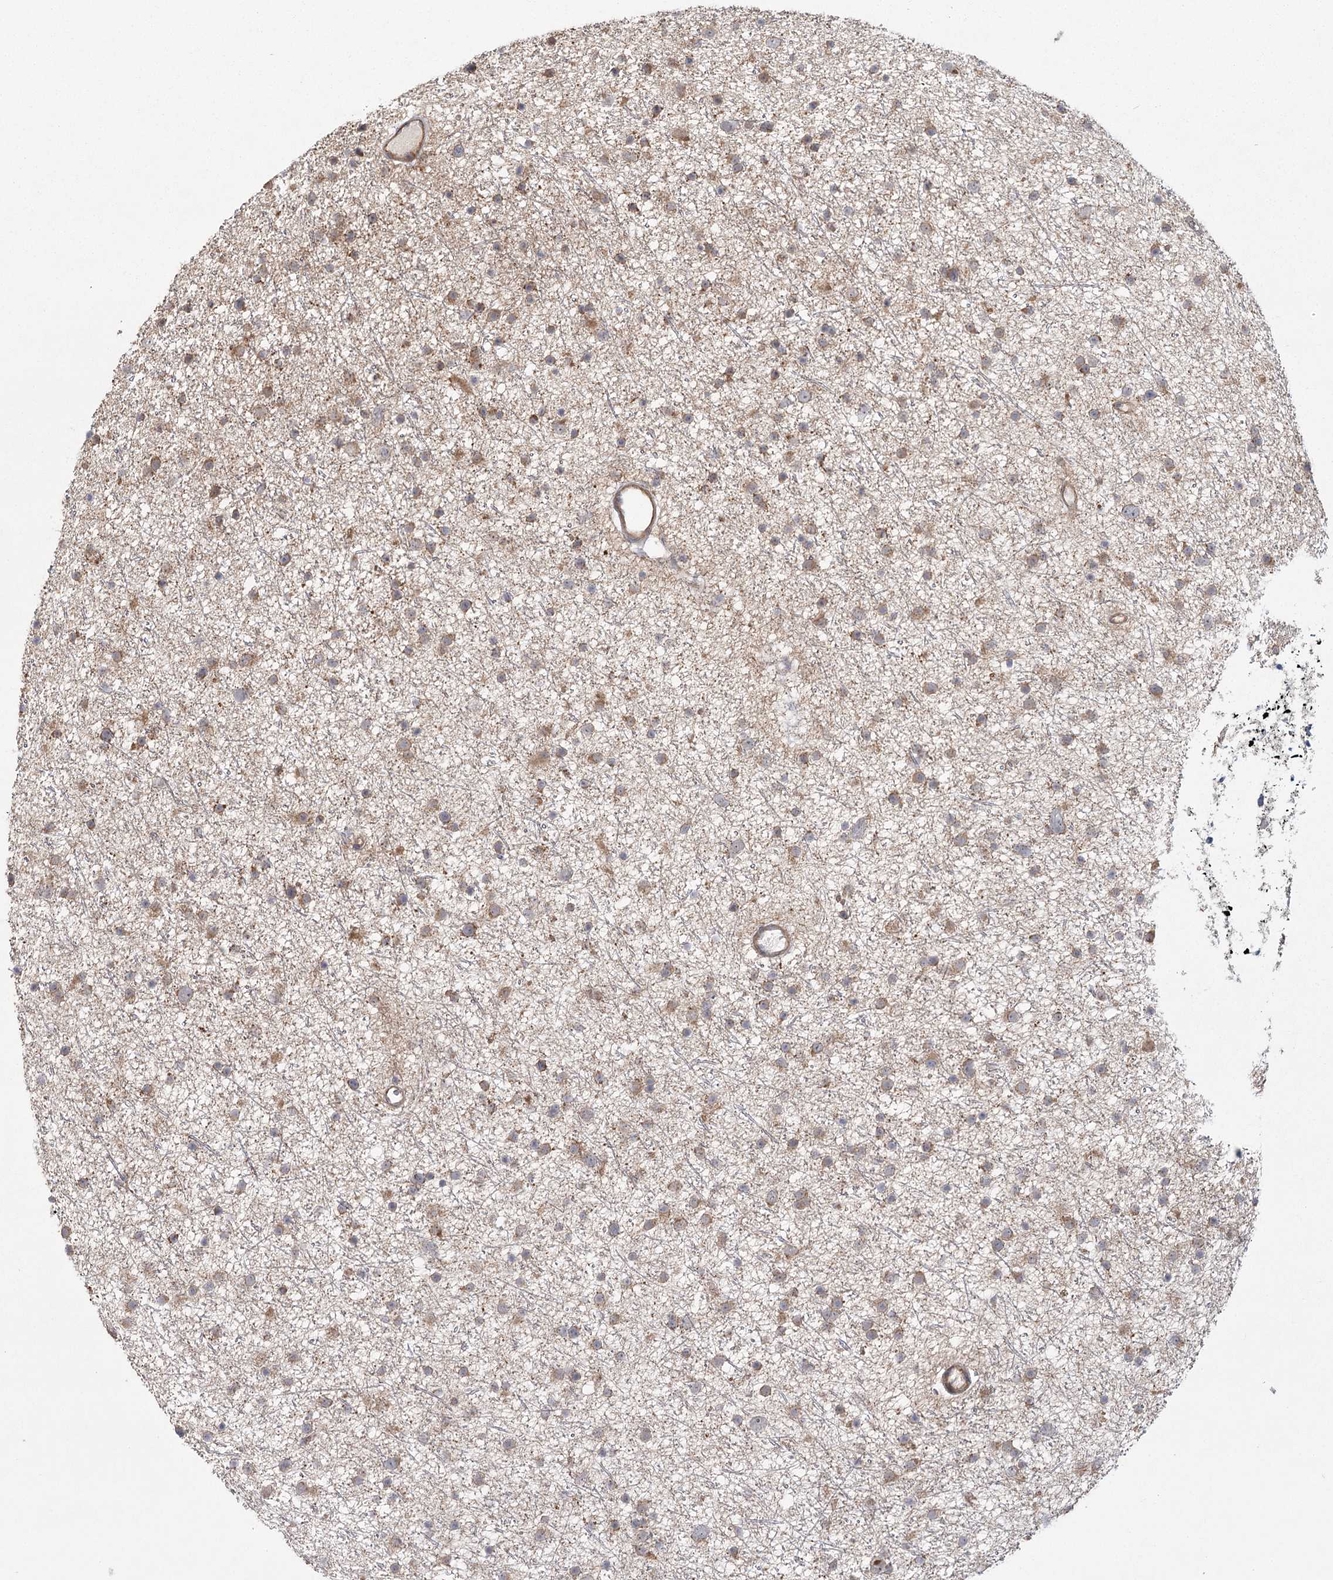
{"staining": {"intensity": "weak", "quantity": ">75%", "location": "cytoplasmic/membranous"}, "tissue": "glioma", "cell_type": "Tumor cells", "image_type": "cancer", "snomed": [{"axis": "morphology", "description": "Glioma, malignant, Low grade"}, {"axis": "topography", "description": "Cerebral cortex"}], "caption": "Tumor cells display low levels of weak cytoplasmic/membranous staining in approximately >75% of cells in low-grade glioma (malignant).", "gene": "TBC1D9B", "patient": {"sex": "female", "age": 39}}